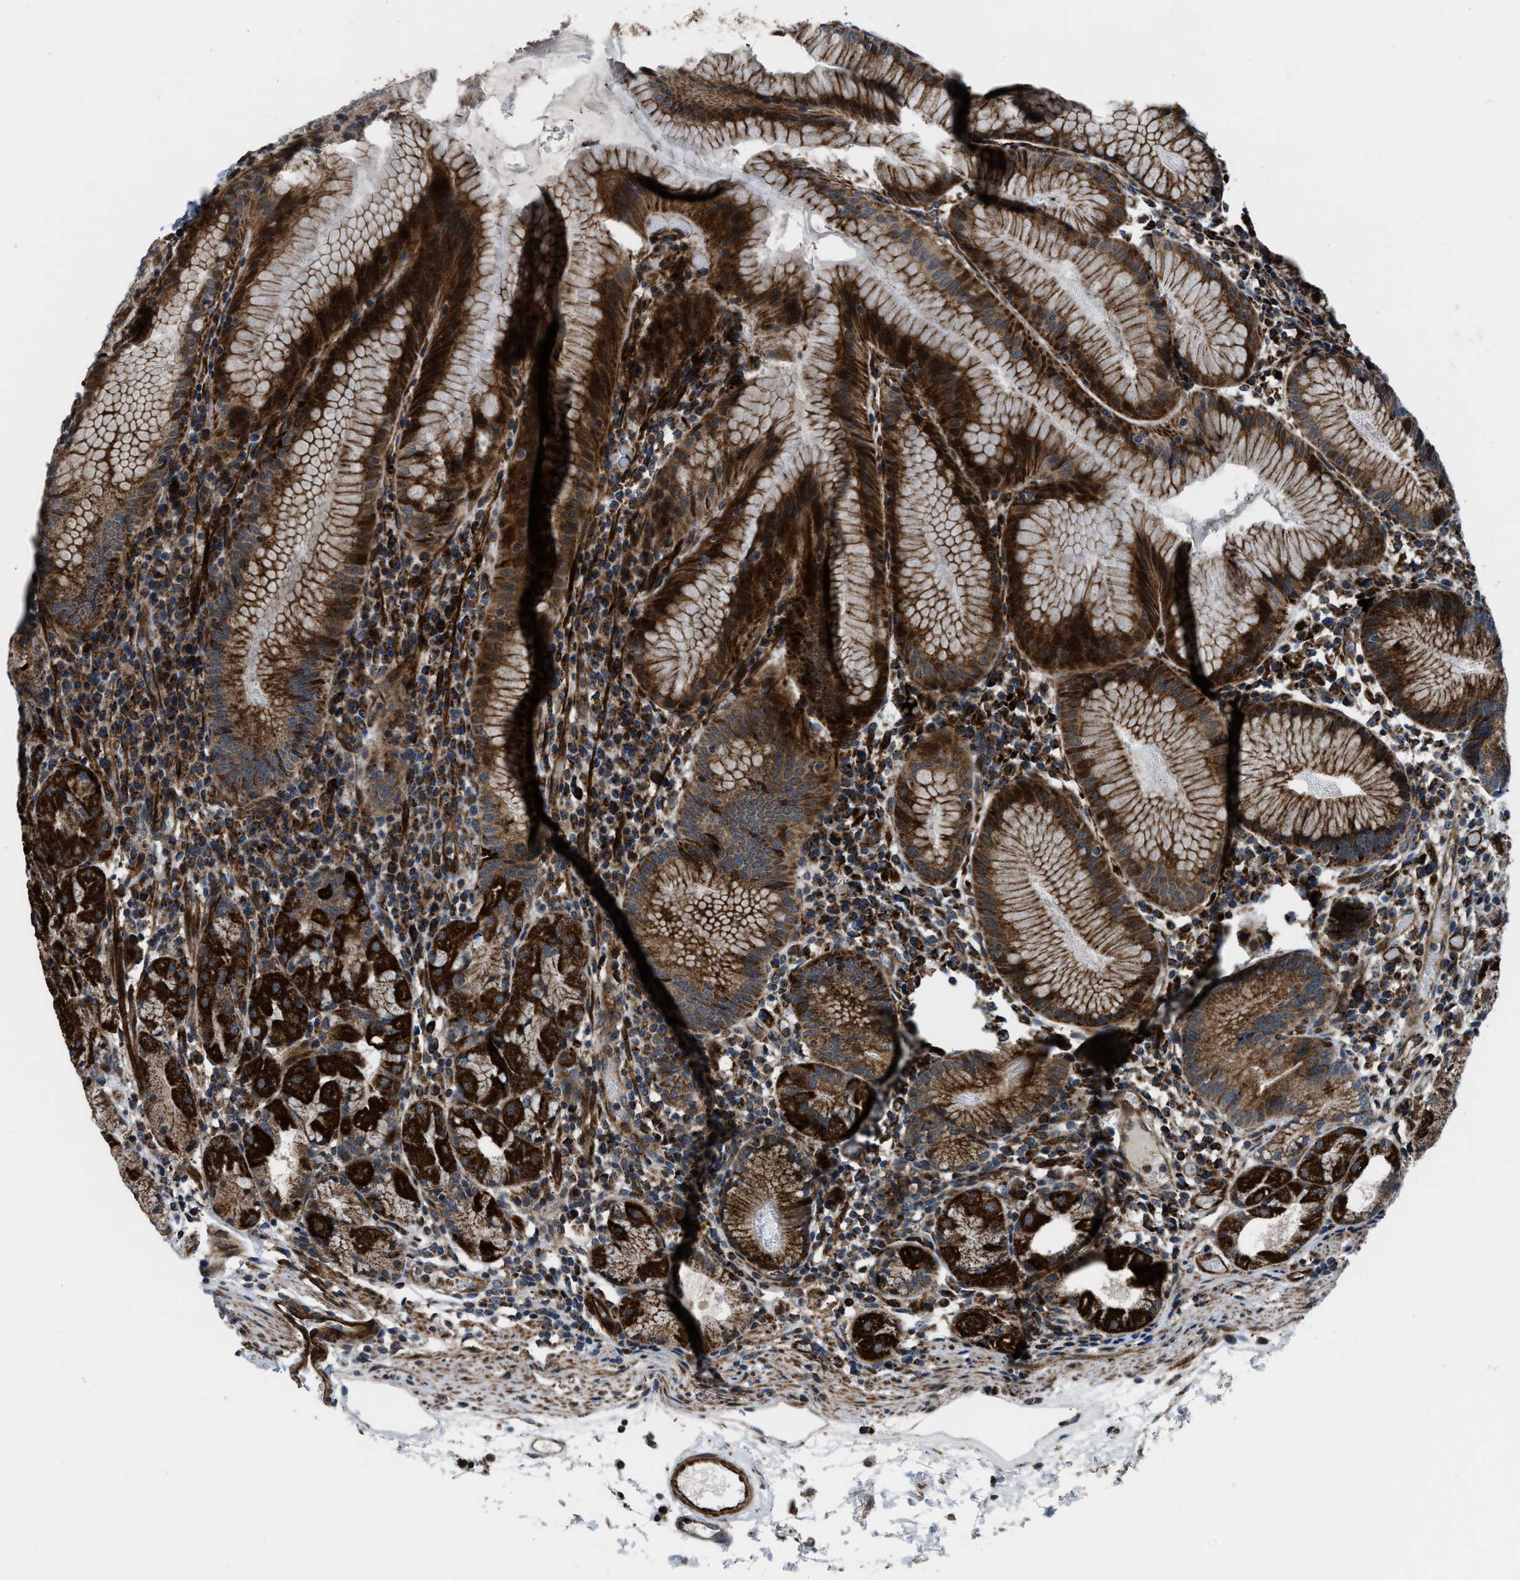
{"staining": {"intensity": "strong", "quantity": ">75%", "location": "cytoplasmic/membranous"}, "tissue": "stomach", "cell_type": "Glandular cells", "image_type": "normal", "snomed": [{"axis": "morphology", "description": "Normal tissue, NOS"}, {"axis": "topography", "description": "Stomach"}, {"axis": "topography", "description": "Stomach, lower"}], "caption": "Immunohistochemistry micrograph of unremarkable stomach stained for a protein (brown), which reveals high levels of strong cytoplasmic/membranous staining in approximately >75% of glandular cells.", "gene": "GSDME", "patient": {"sex": "female", "age": 75}}